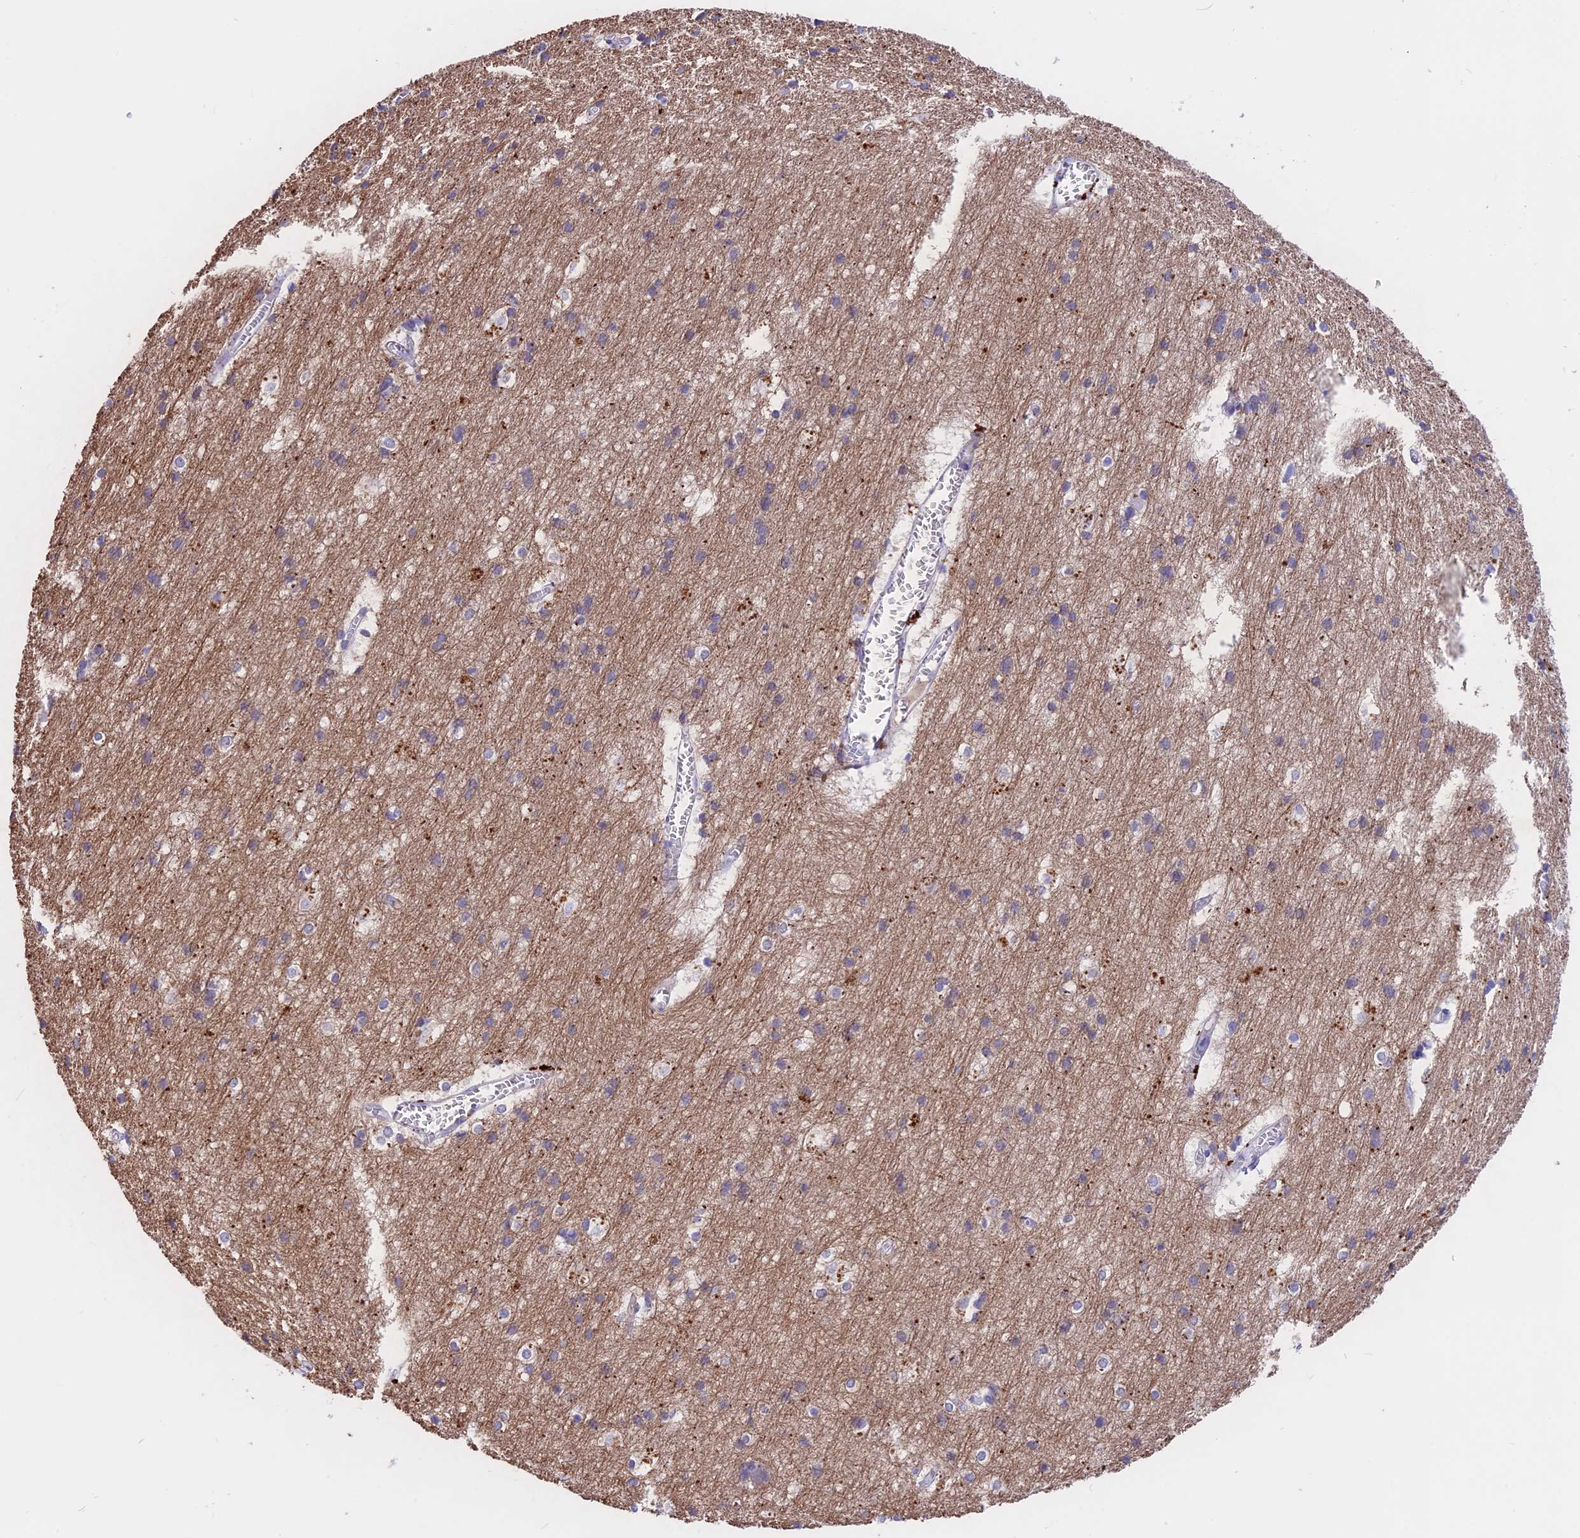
{"staining": {"intensity": "negative", "quantity": "none", "location": "none"}, "tissue": "cerebral cortex", "cell_type": "Endothelial cells", "image_type": "normal", "snomed": [{"axis": "morphology", "description": "Normal tissue, NOS"}, {"axis": "topography", "description": "Cerebral cortex"}], "caption": "High magnification brightfield microscopy of normal cerebral cortex stained with DAB (3,3'-diaminobenzidine) (brown) and counterstained with hematoxylin (blue): endothelial cells show no significant expression.", "gene": "TMEM138", "patient": {"sex": "male", "age": 54}}